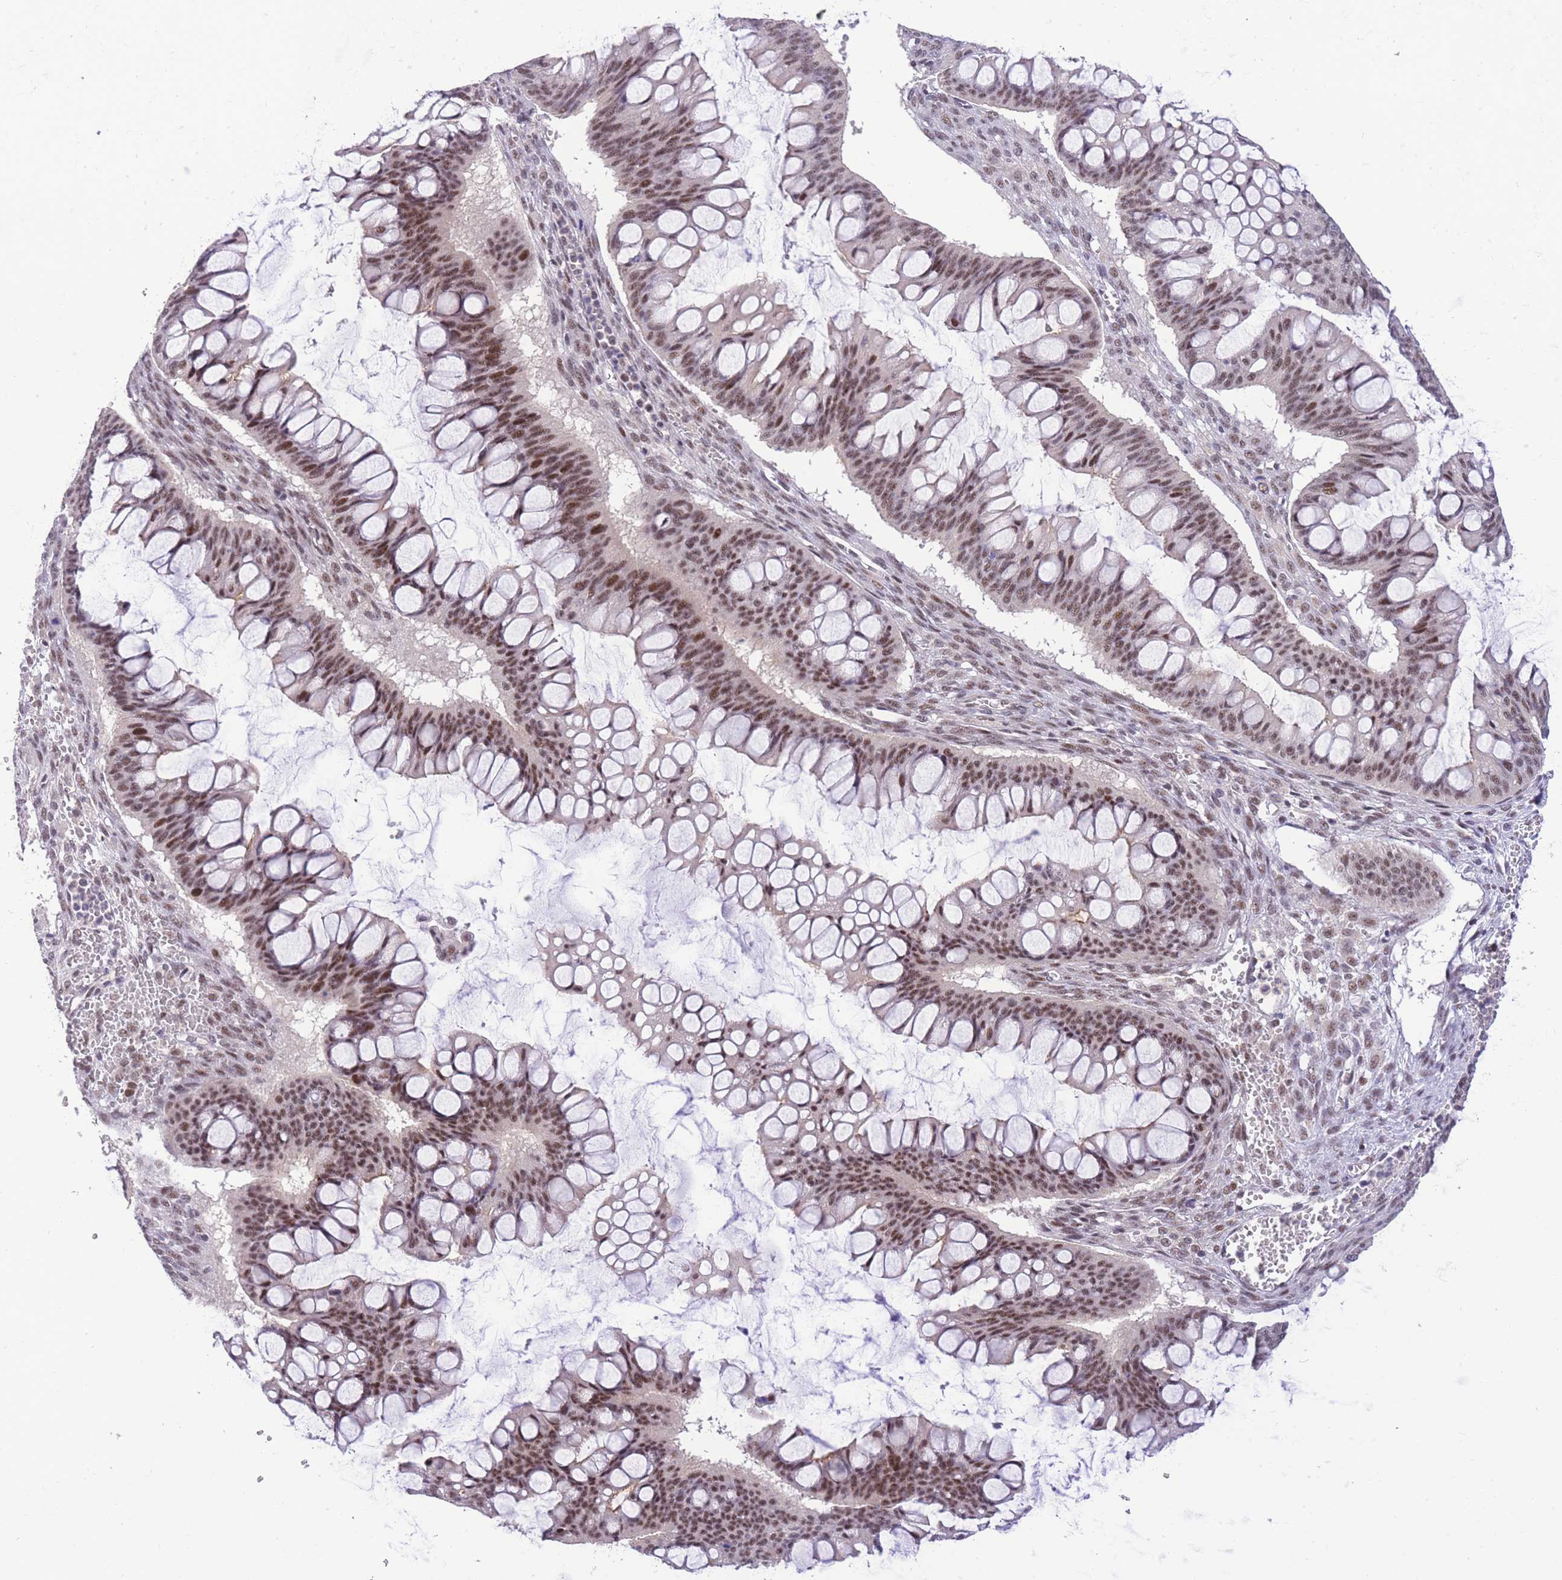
{"staining": {"intensity": "moderate", "quantity": ">75%", "location": "nuclear"}, "tissue": "ovarian cancer", "cell_type": "Tumor cells", "image_type": "cancer", "snomed": [{"axis": "morphology", "description": "Cystadenocarcinoma, mucinous, NOS"}, {"axis": "topography", "description": "Ovary"}], "caption": "DAB (3,3'-diaminobenzidine) immunohistochemical staining of human ovarian cancer shows moderate nuclear protein positivity in about >75% of tumor cells. Using DAB (brown) and hematoxylin (blue) stains, captured at high magnification using brightfield microscopy.", "gene": "SLC35F2", "patient": {"sex": "female", "age": 73}}